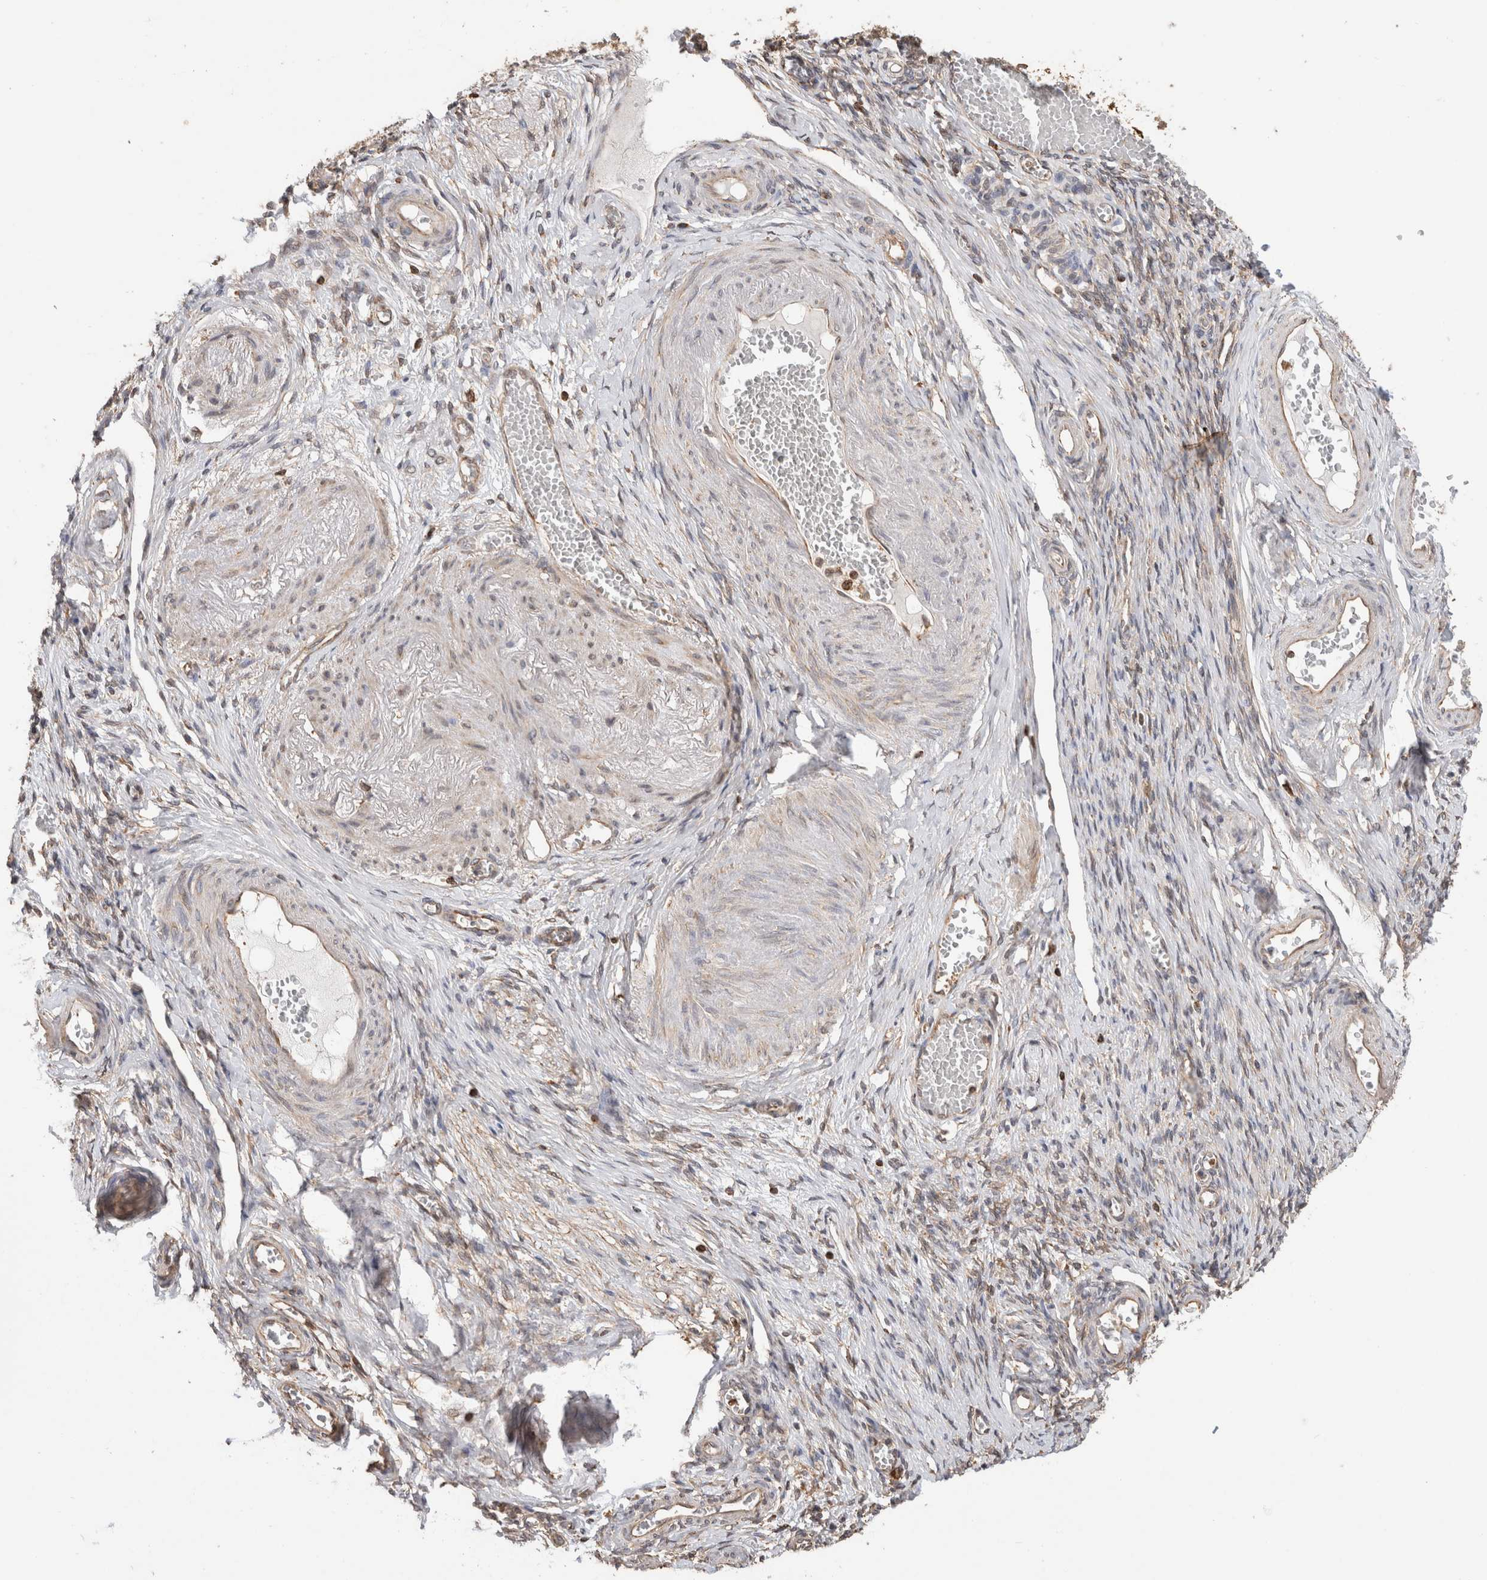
{"staining": {"intensity": "moderate", "quantity": "25%-75%", "location": "cytoplasmic/membranous"}, "tissue": "adipose tissue", "cell_type": "Adipocytes", "image_type": "normal", "snomed": [{"axis": "morphology", "description": "Normal tissue, NOS"}, {"axis": "topography", "description": "Vascular tissue"}, {"axis": "topography", "description": "Fallopian tube"}, {"axis": "topography", "description": "Ovary"}], "caption": "DAB immunohistochemical staining of unremarkable adipose tissue shows moderate cytoplasmic/membranous protein expression in about 25%-75% of adipocytes.", "gene": "IMMP2L", "patient": {"sex": "female", "age": 67}}